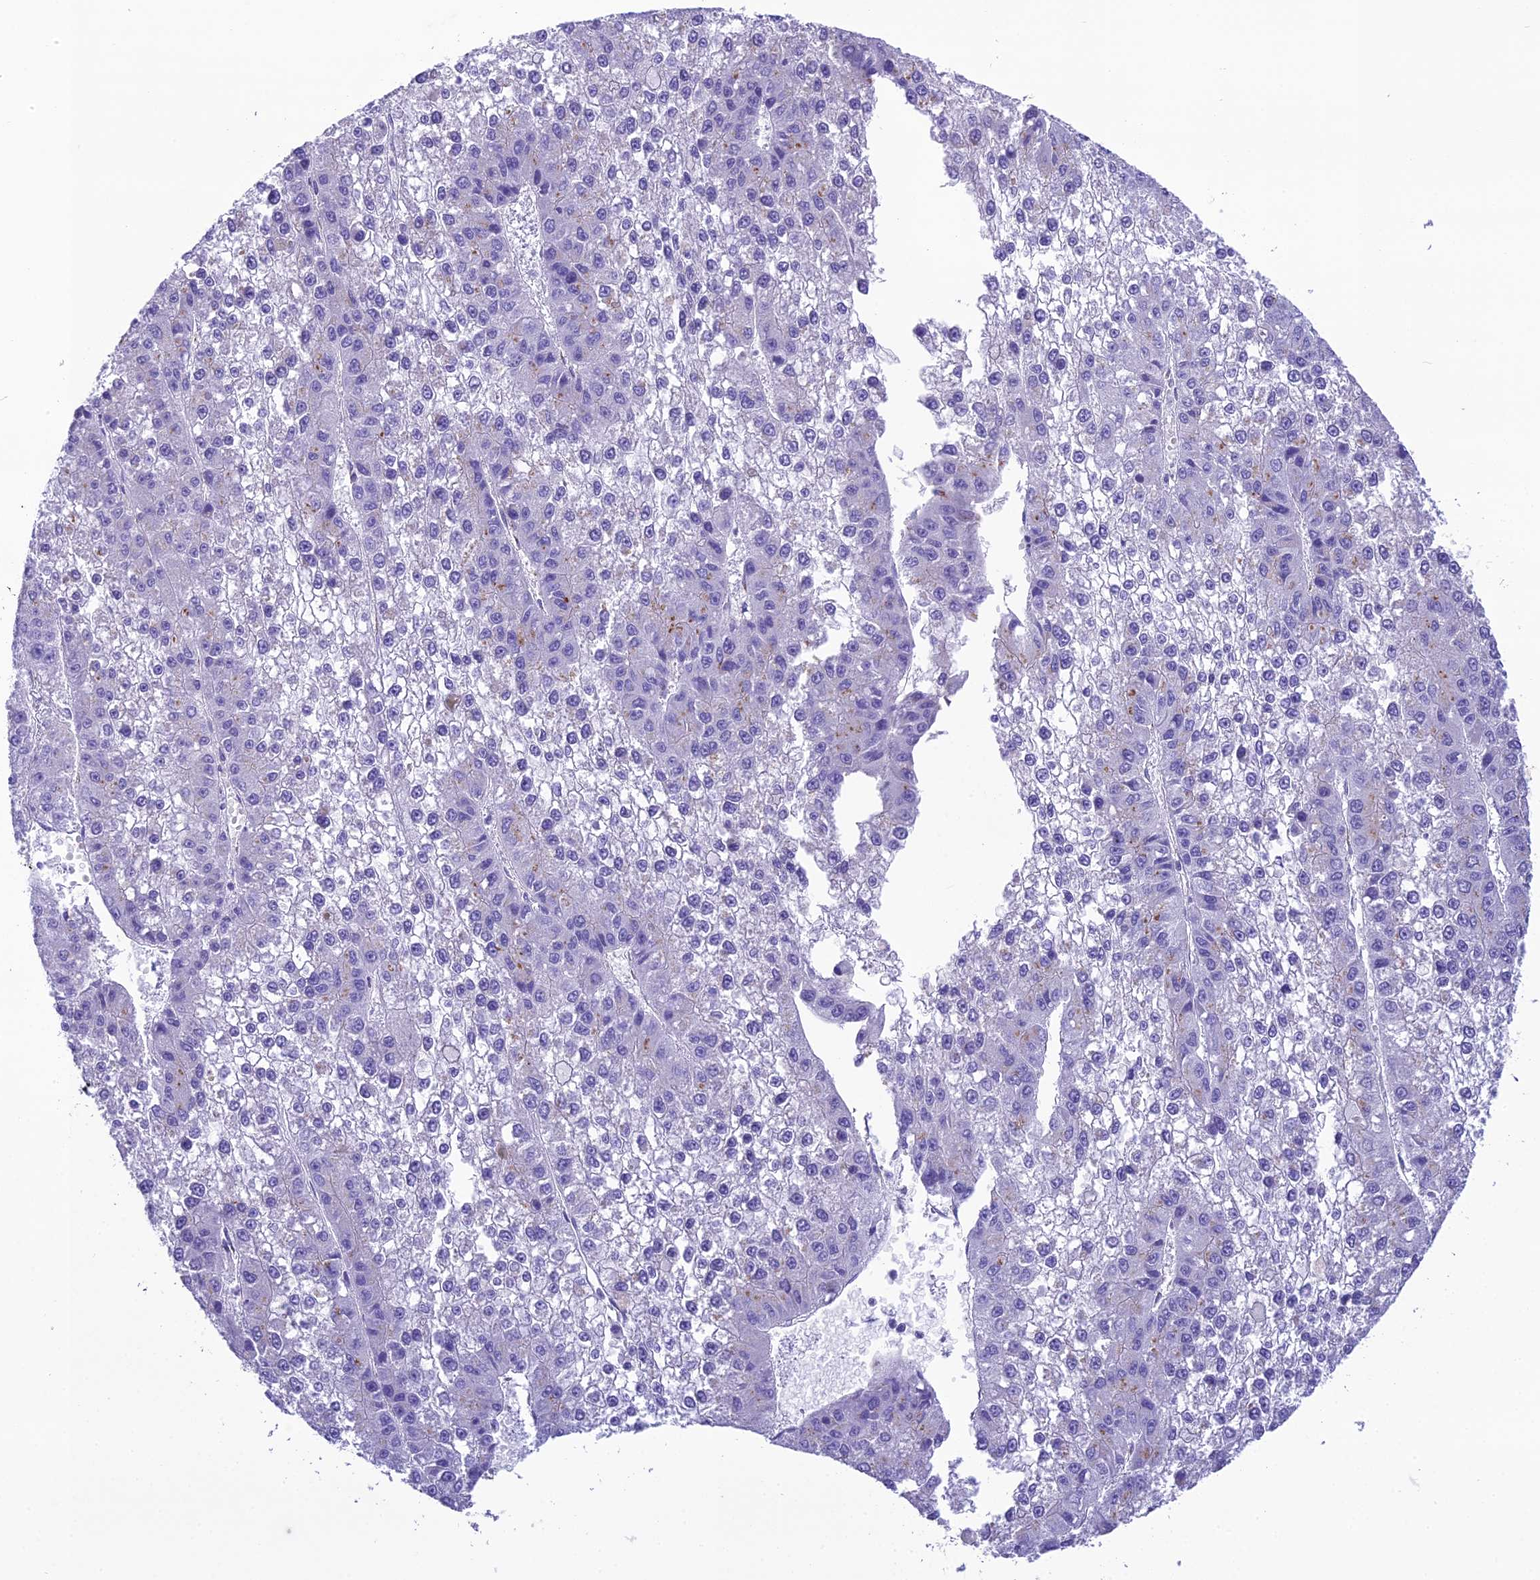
{"staining": {"intensity": "negative", "quantity": "none", "location": "none"}, "tissue": "liver cancer", "cell_type": "Tumor cells", "image_type": "cancer", "snomed": [{"axis": "morphology", "description": "Carcinoma, Hepatocellular, NOS"}, {"axis": "topography", "description": "Liver"}], "caption": "Tumor cells show no significant protein staining in liver cancer (hepatocellular carcinoma).", "gene": "GFRA1", "patient": {"sex": "female", "age": 73}}